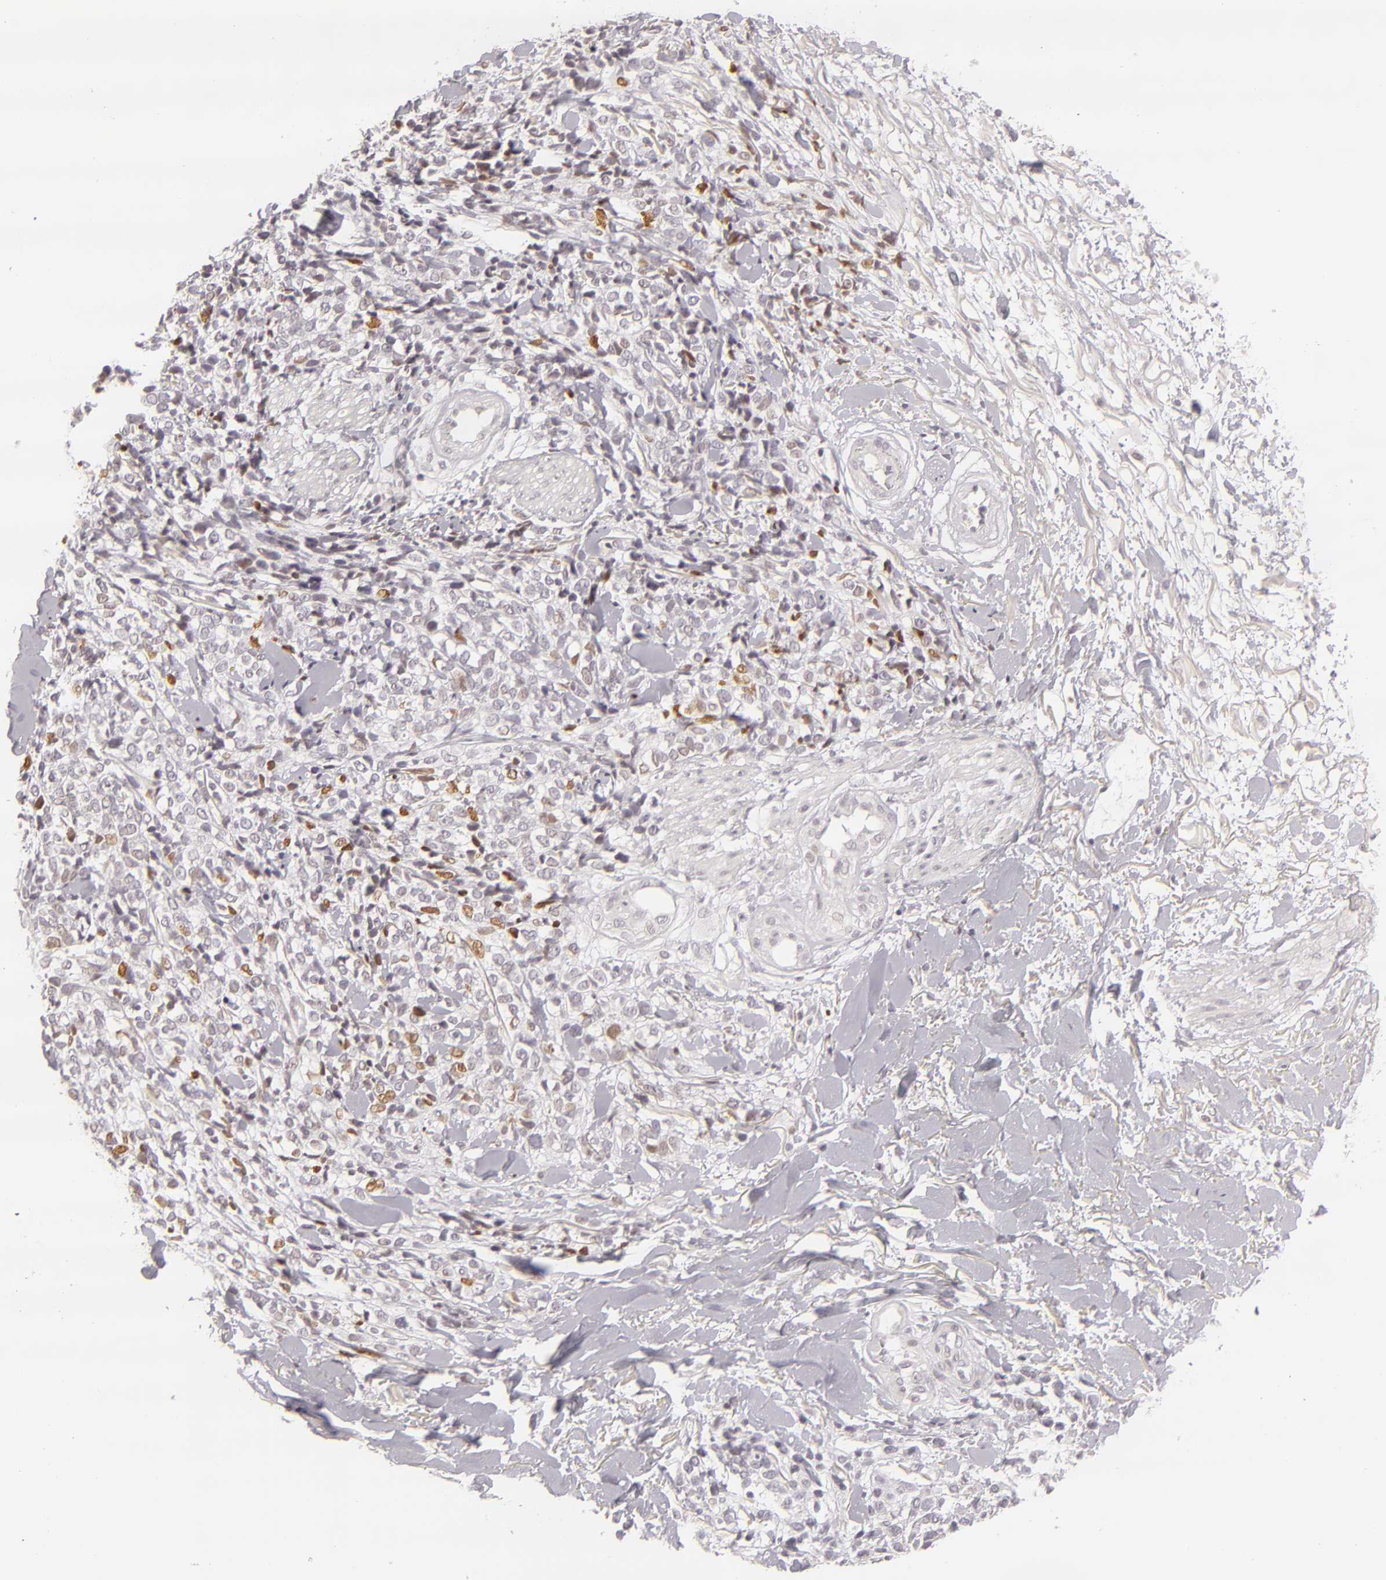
{"staining": {"intensity": "weak", "quantity": "25%-75%", "location": "nuclear"}, "tissue": "melanoma", "cell_type": "Tumor cells", "image_type": "cancer", "snomed": [{"axis": "morphology", "description": "Malignant melanoma, NOS"}, {"axis": "topography", "description": "Skin"}], "caption": "This is a histology image of immunohistochemistry staining of malignant melanoma, which shows weak staining in the nuclear of tumor cells.", "gene": "SIX1", "patient": {"sex": "female", "age": 85}}